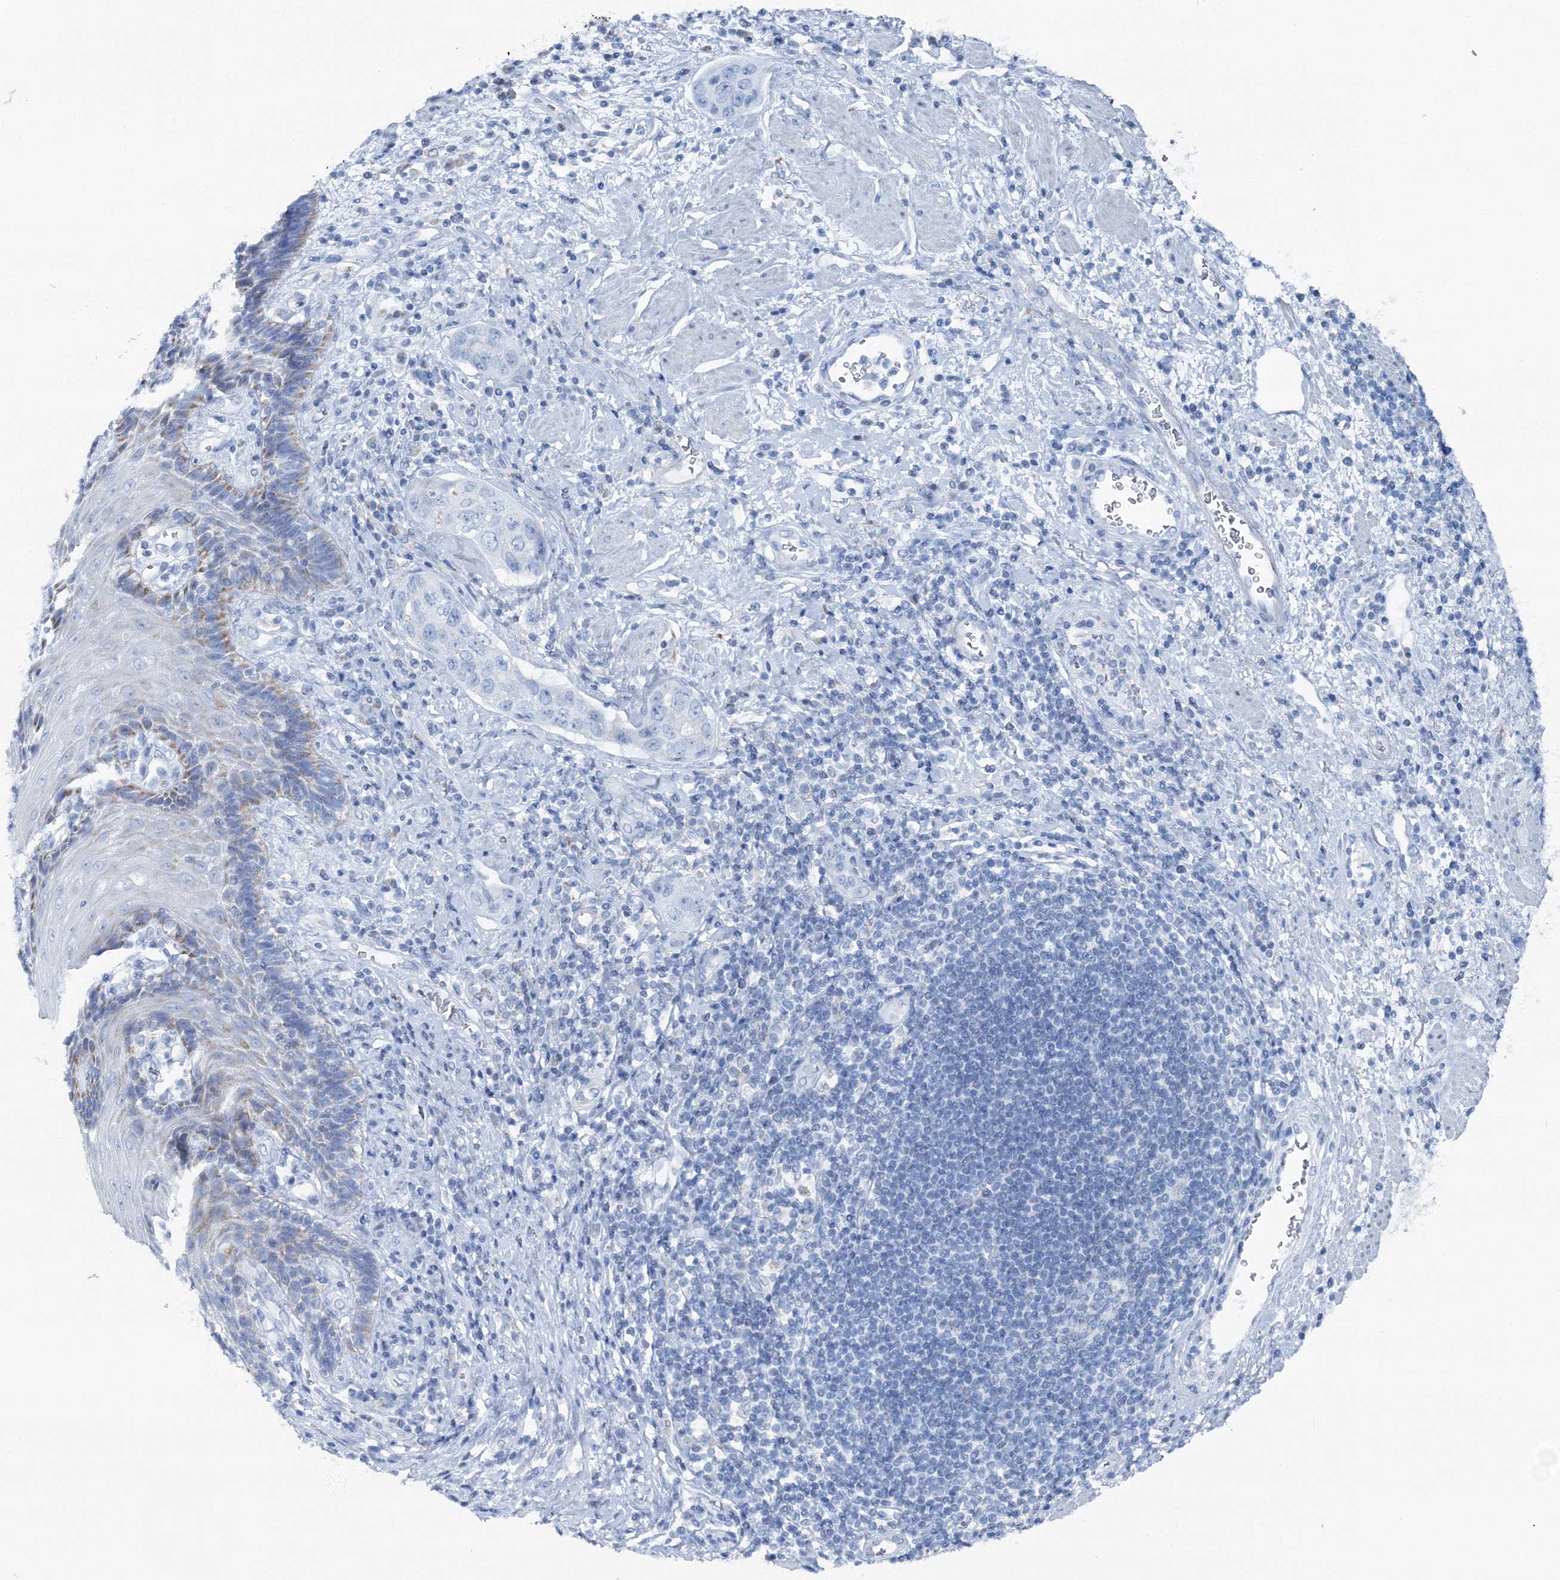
{"staining": {"intensity": "negative", "quantity": "none", "location": "none"}, "tissue": "stomach cancer", "cell_type": "Tumor cells", "image_type": "cancer", "snomed": [{"axis": "morphology", "description": "Adenocarcinoma, NOS"}, {"axis": "topography", "description": "Stomach"}], "caption": "Immunohistochemistry of stomach adenocarcinoma shows no positivity in tumor cells.", "gene": "GABARAPL2", "patient": {"sex": "male", "age": 48}}